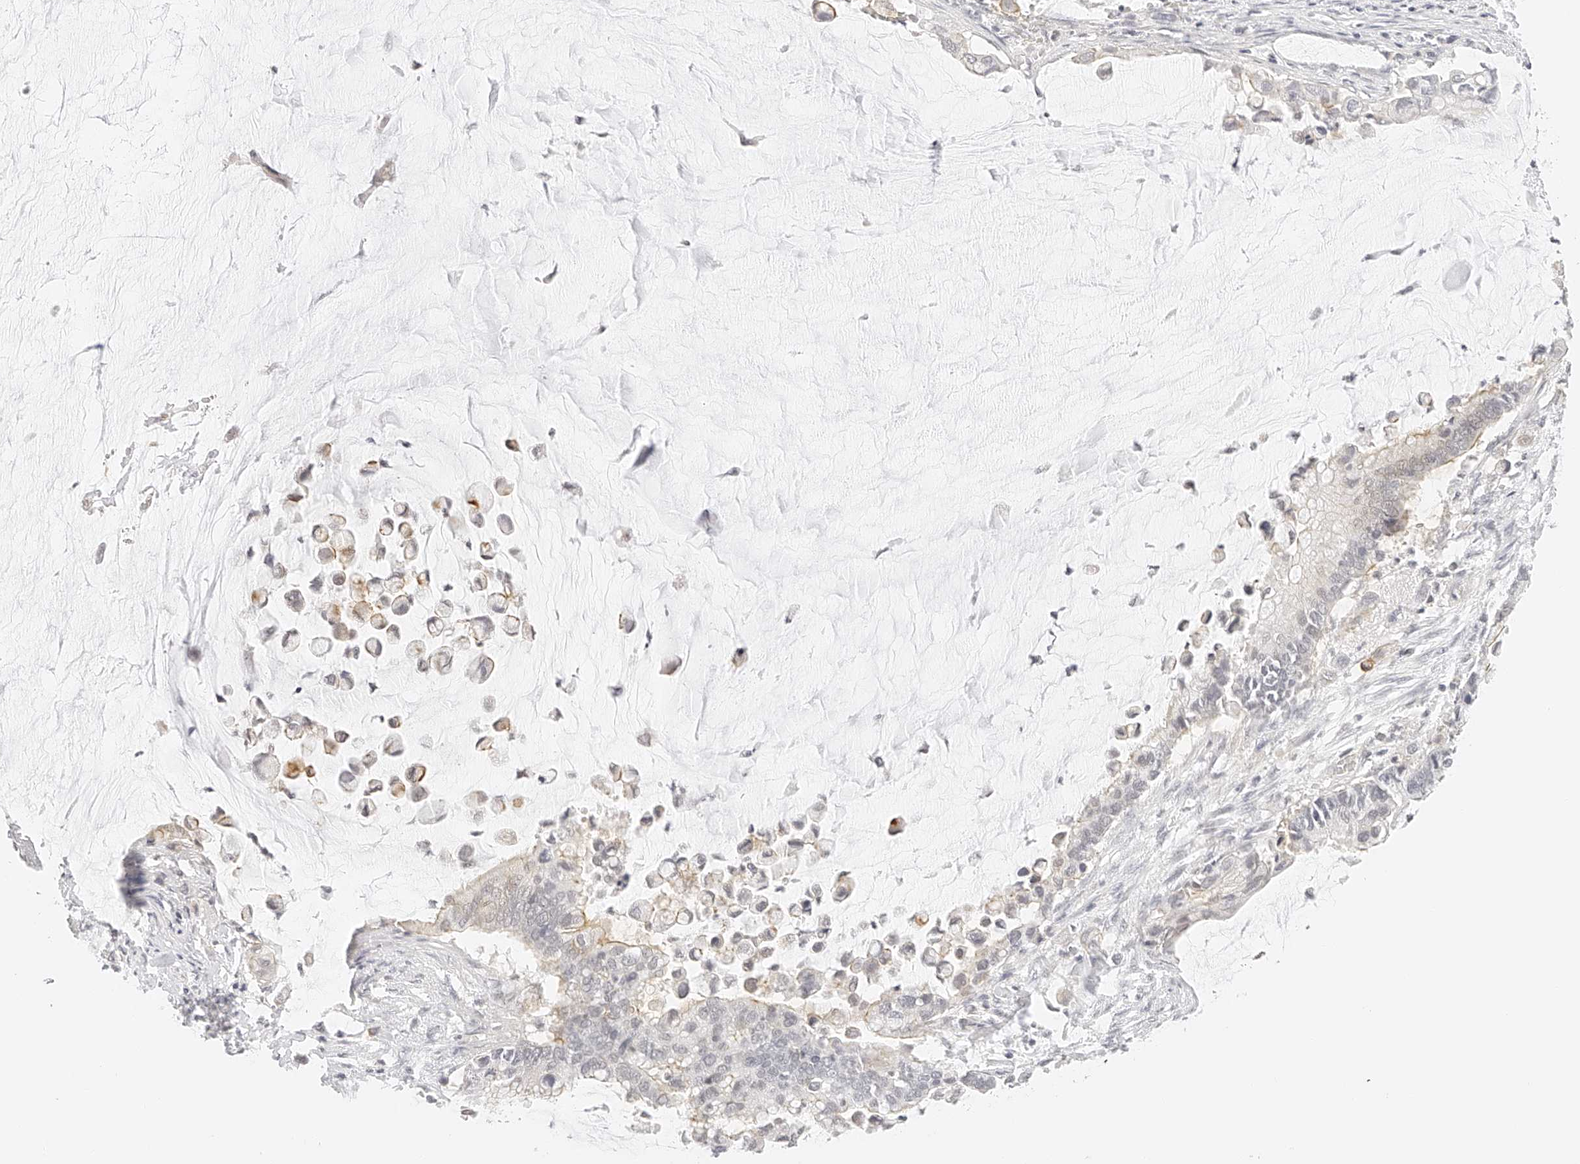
{"staining": {"intensity": "negative", "quantity": "none", "location": "none"}, "tissue": "pancreatic cancer", "cell_type": "Tumor cells", "image_type": "cancer", "snomed": [{"axis": "morphology", "description": "Adenocarcinoma, NOS"}, {"axis": "topography", "description": "Pancreas"}], "caption": "Histopathology image shows no protein expression in tumor cells of adenocarcinoma (pancreatic) tissue.", "gene": "ZFP69", "patient": {"sex": "male", "age": 41}}